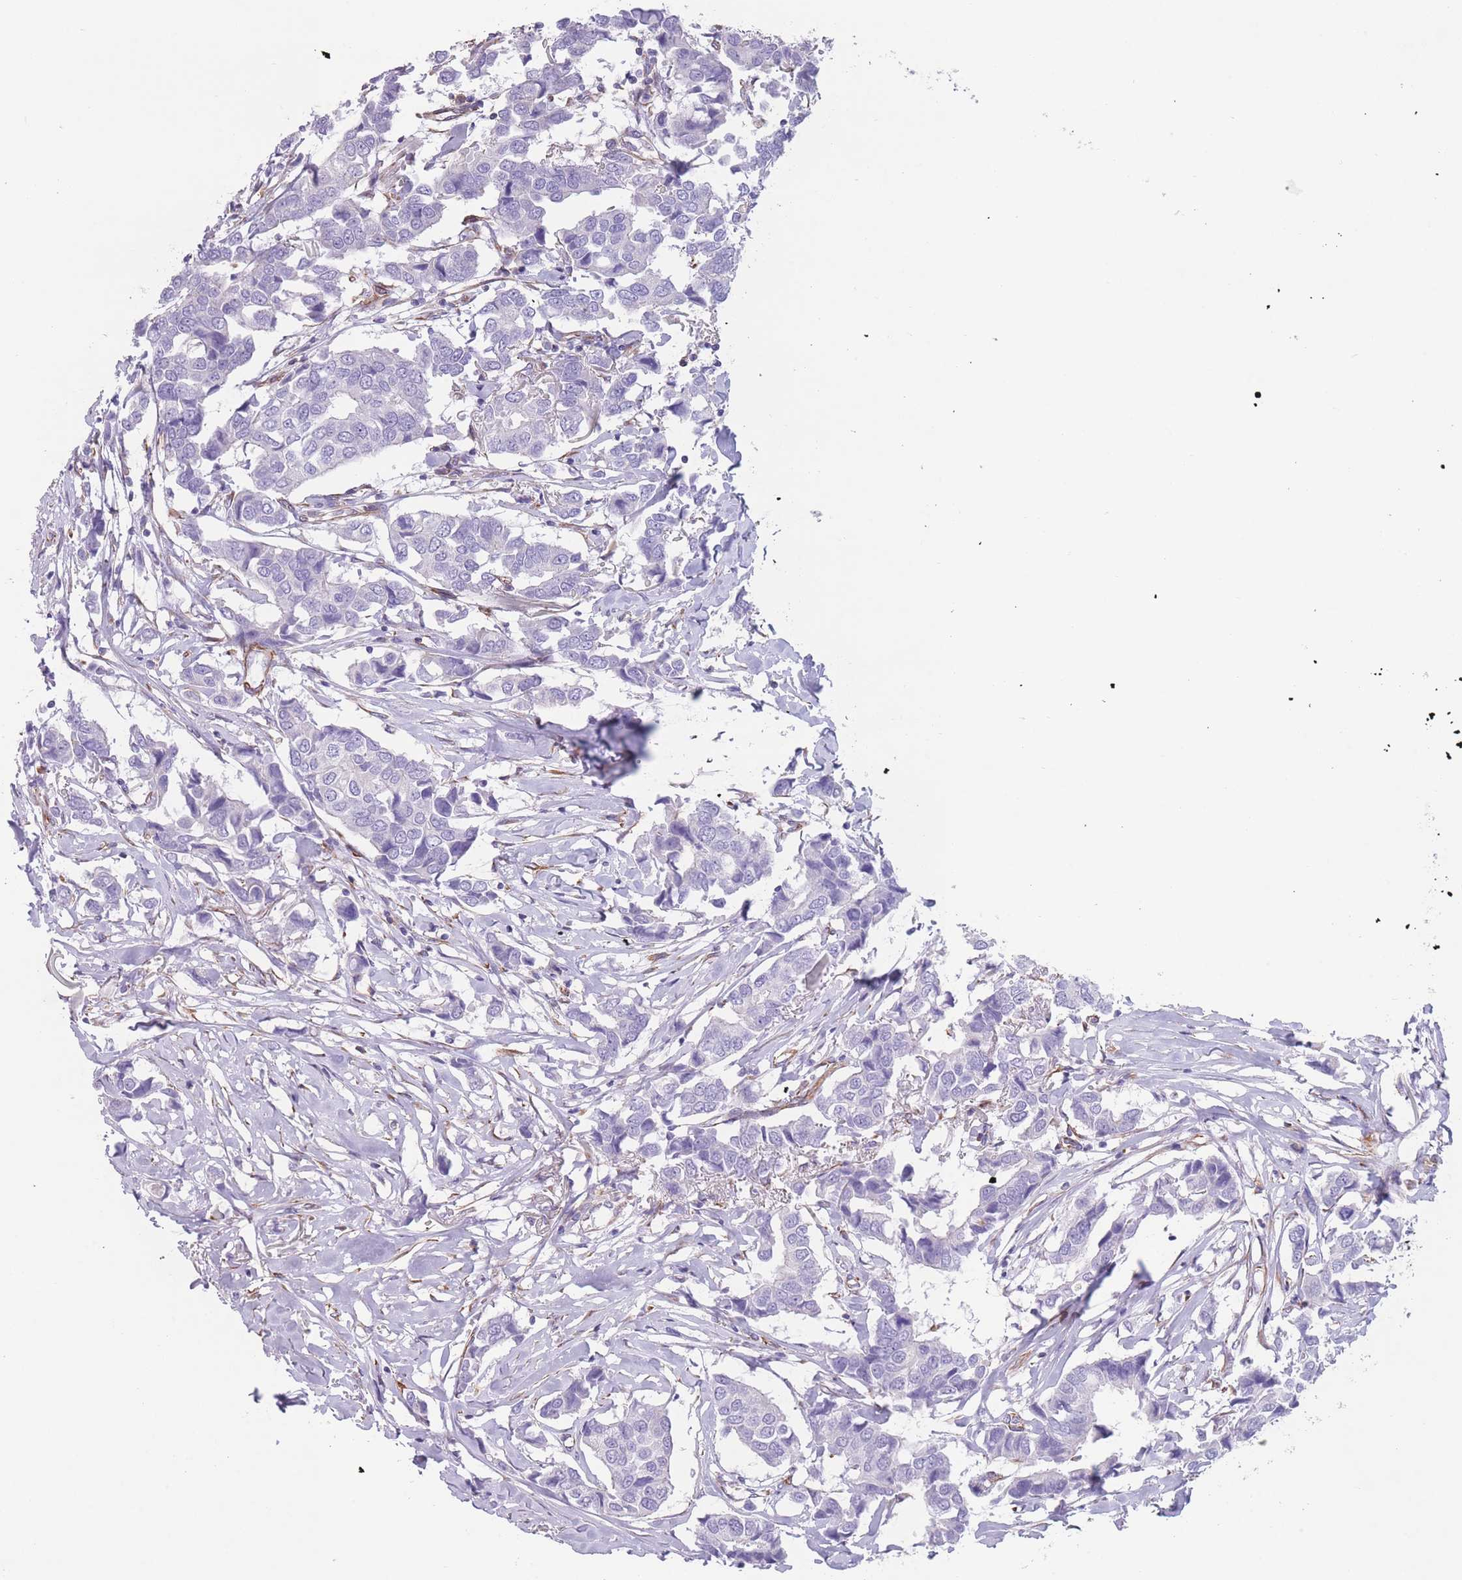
{"staining": {"intensity": "negative", "quantity": "none", "location": "none"}, "tissue": "breast cancer", "cell_type": "Tumor cells", "image_type": "cancer", "snomed": [{"axis": "morphology", "description": "Duct carcinoma"}, {"axis": "topography", "description": "Breast"}], "caption": "This is an immunohistochemistry (IHC) image of human breast cancer. There is no expression in tumor cells.", "gene": "PTCD1", "patient": {"sex": "female", "age": 80}}